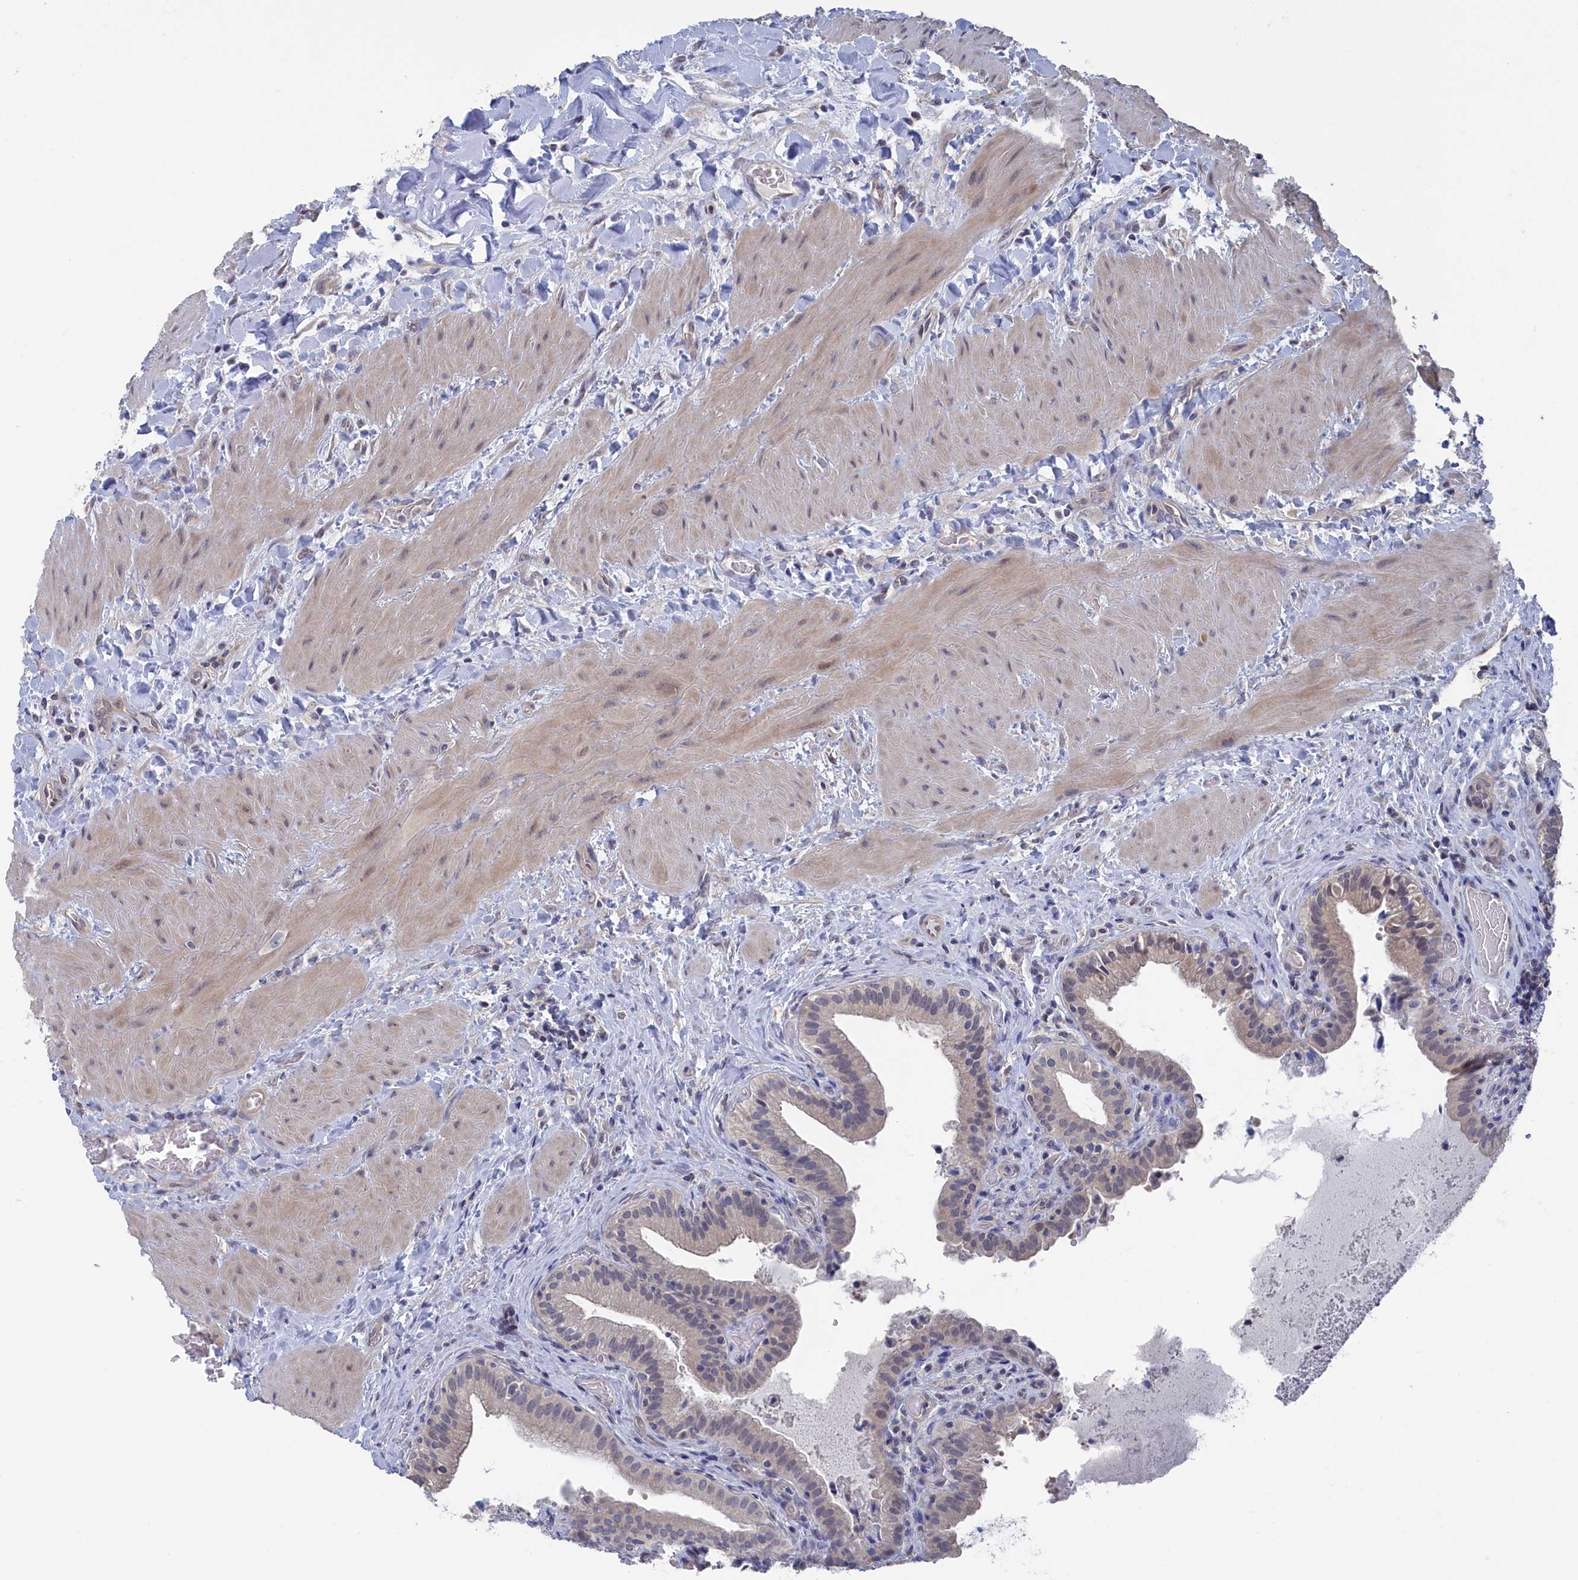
{"staining": {"intensity": "weak", "quantity": ">75%", "location": "cytoplasmic/membranous,nuclear"}, "tissue": "gallbladder", "cell_type": "Glandular cells", "image_type": "normal", "snomed": [{"axis": "morphology", "description": "Normal tissue, NOS"}, {"axis": "topography", "description": "Gallbladder"}], "caption": "A low amount of weak cytoplasmic/membranous,nuclear positivity is seen in about >75% of glandular cells in normal gallbladder. The staining was performed using DAB (3,3'-diaminobenzidine) to visualize the protein expression in brown, while the nuclei were stained in blue with hematoxylin (Magnification: 20x).", "gene": "NUTF2", "patient": {"sex": "male", "age": 24}}